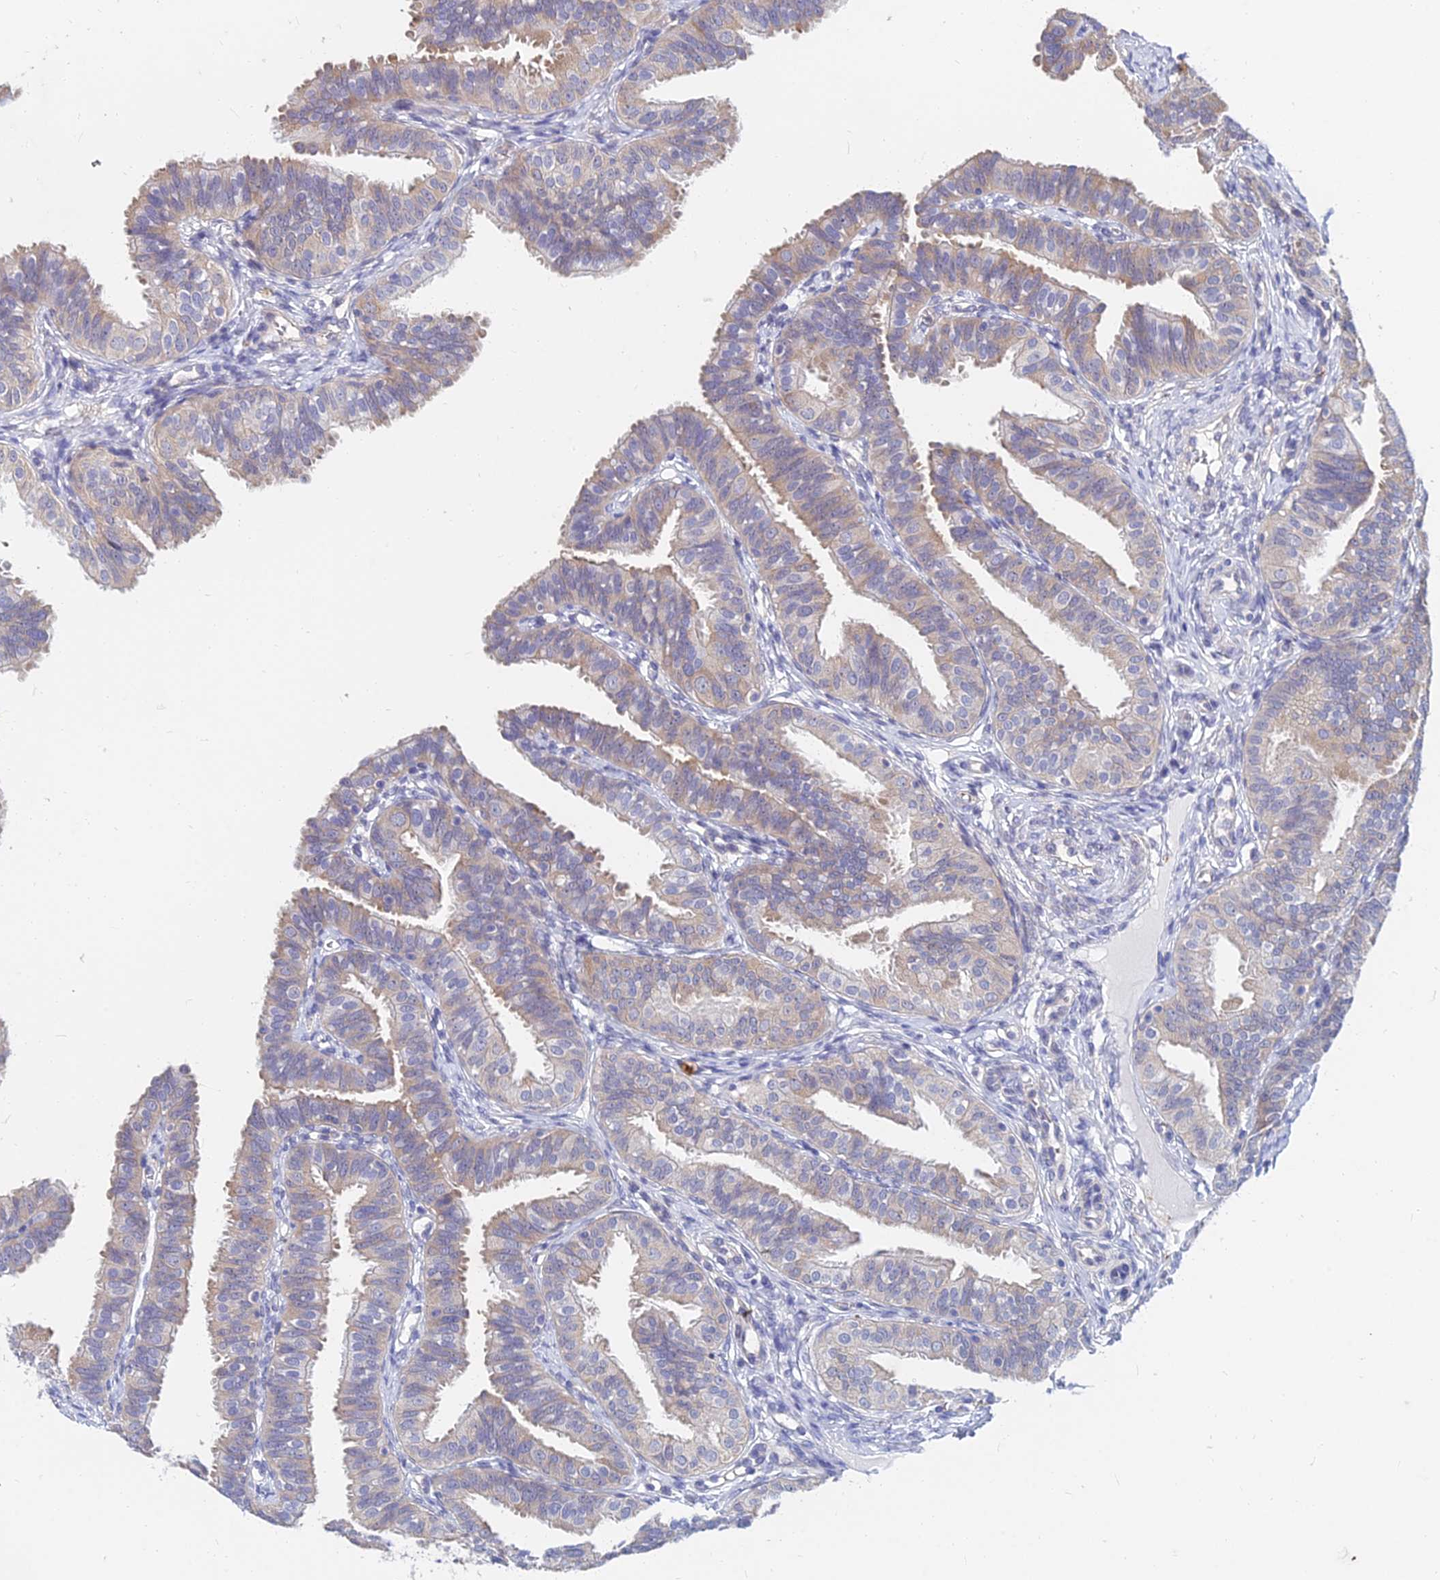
{"staining": {"intensity": "weak", "quantity": "25%-75%", "location": "cytoplasmic/membranous"}, "tissue": "fallopian tube", "cell_type": "Glandular cells", "image_type": "normal", "snomed": [{"axis": "morphology", "description": "Normal tissue, NOS"}, {"axis": "topography", "description": "Fallopian tube"}], "caption": "Immunohistochemical staining of benign fallopian tube exhibits weak cytoplasmic/membranous protein expression in about 25%-75% of glandular cells.", "gene": "B3GALT4", "patient": {"sex": "female", "age": 35}}